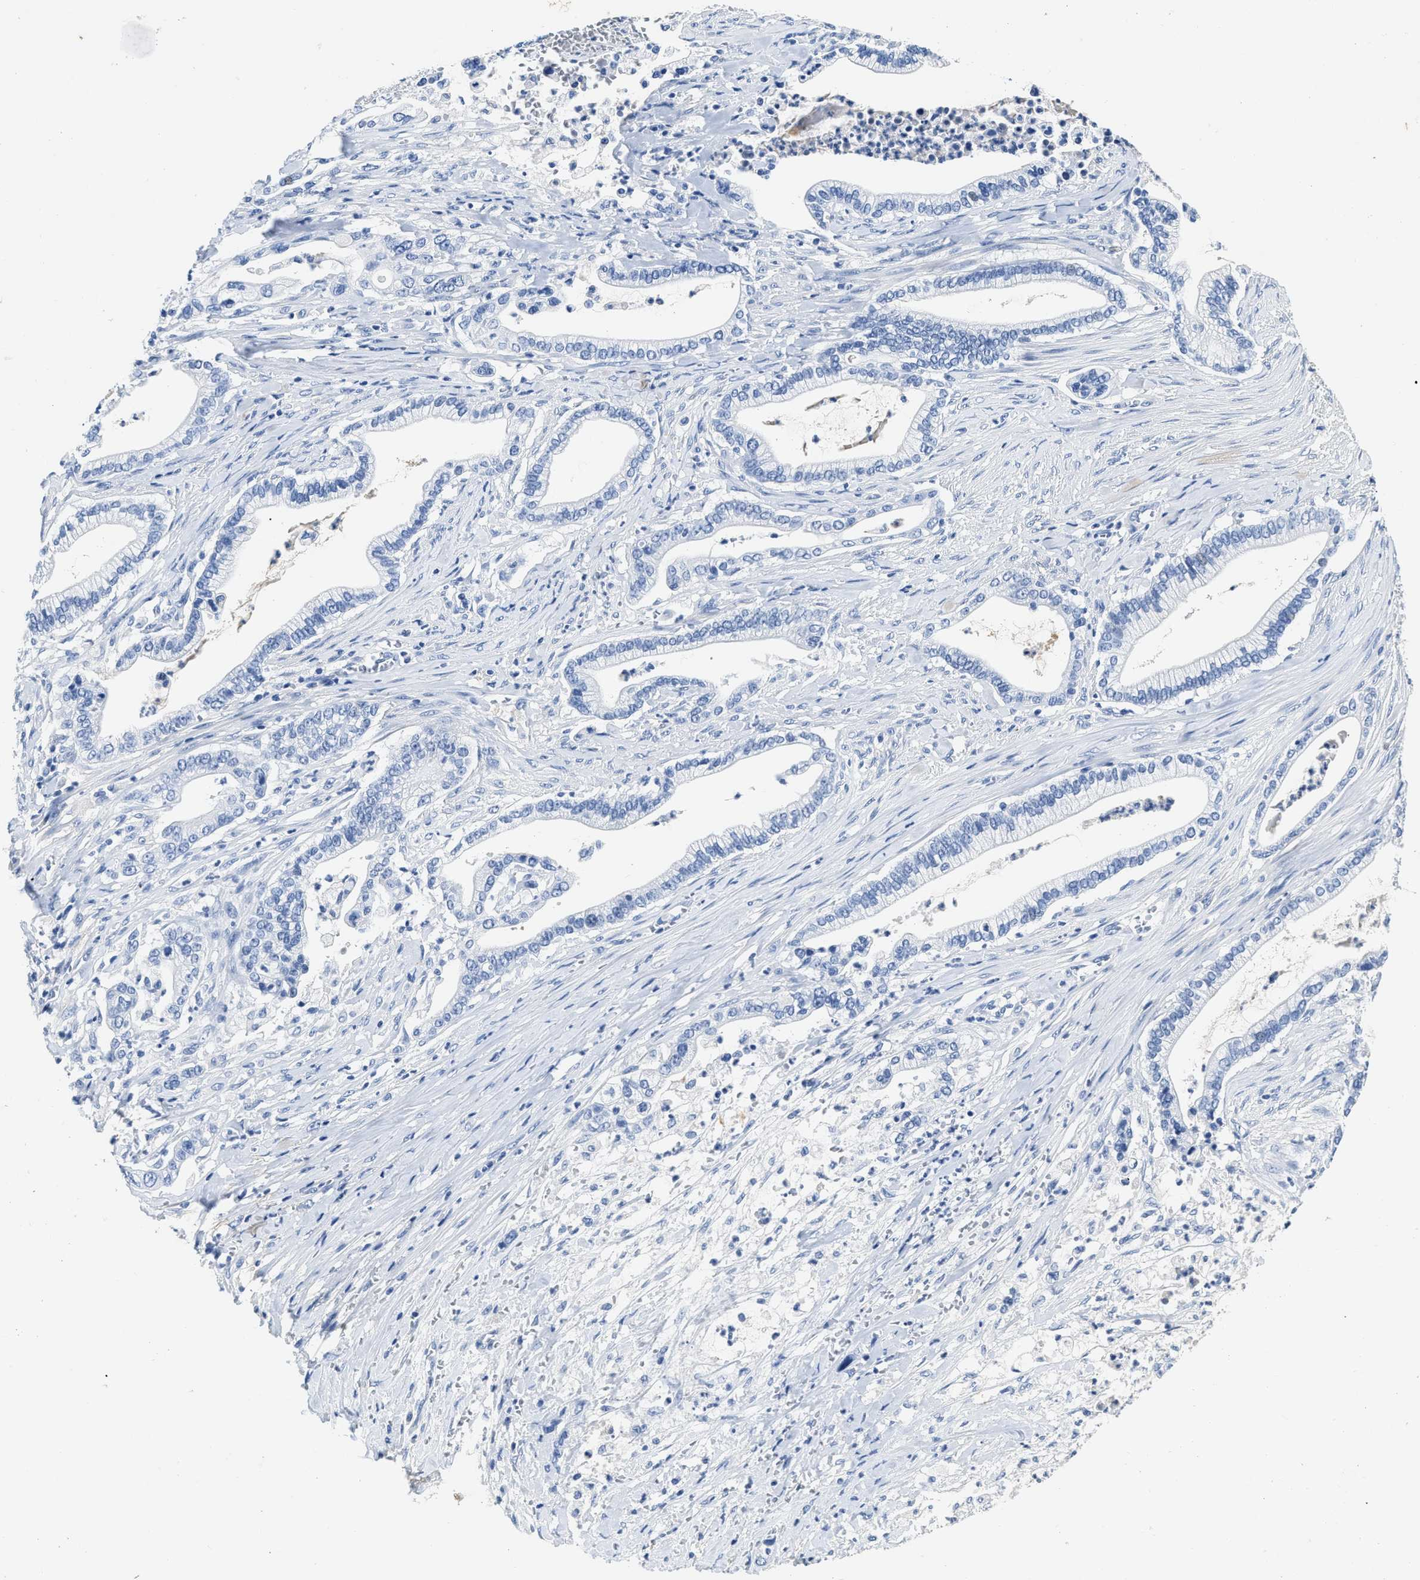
{"staining": {"intensity": "negative", "quantity": "none", "location": "none"}, "tissue": "pancreatic cancer", "cell_type": "Tumor cells", "image_type": "cancer", "snomed": [{"axis": "morphology", "description": "Adenocarcinoma, NOS"}, {"axis": "topography", "description": "Pancreas"}], "caption": "The immunohistochemistry (IHC) photomicrograph has no significant expression in tumor cells of pancreatic adenocarcinoma tissue. (Stains: DAB (3,3'-diaminobenzidine) immunohistochemistry with hematoxylin counter stain, Microscopy: brightfield microscopy at high magnification).", "gene": "FBLN2", "patient": {"sex": "male", "age": 69}}